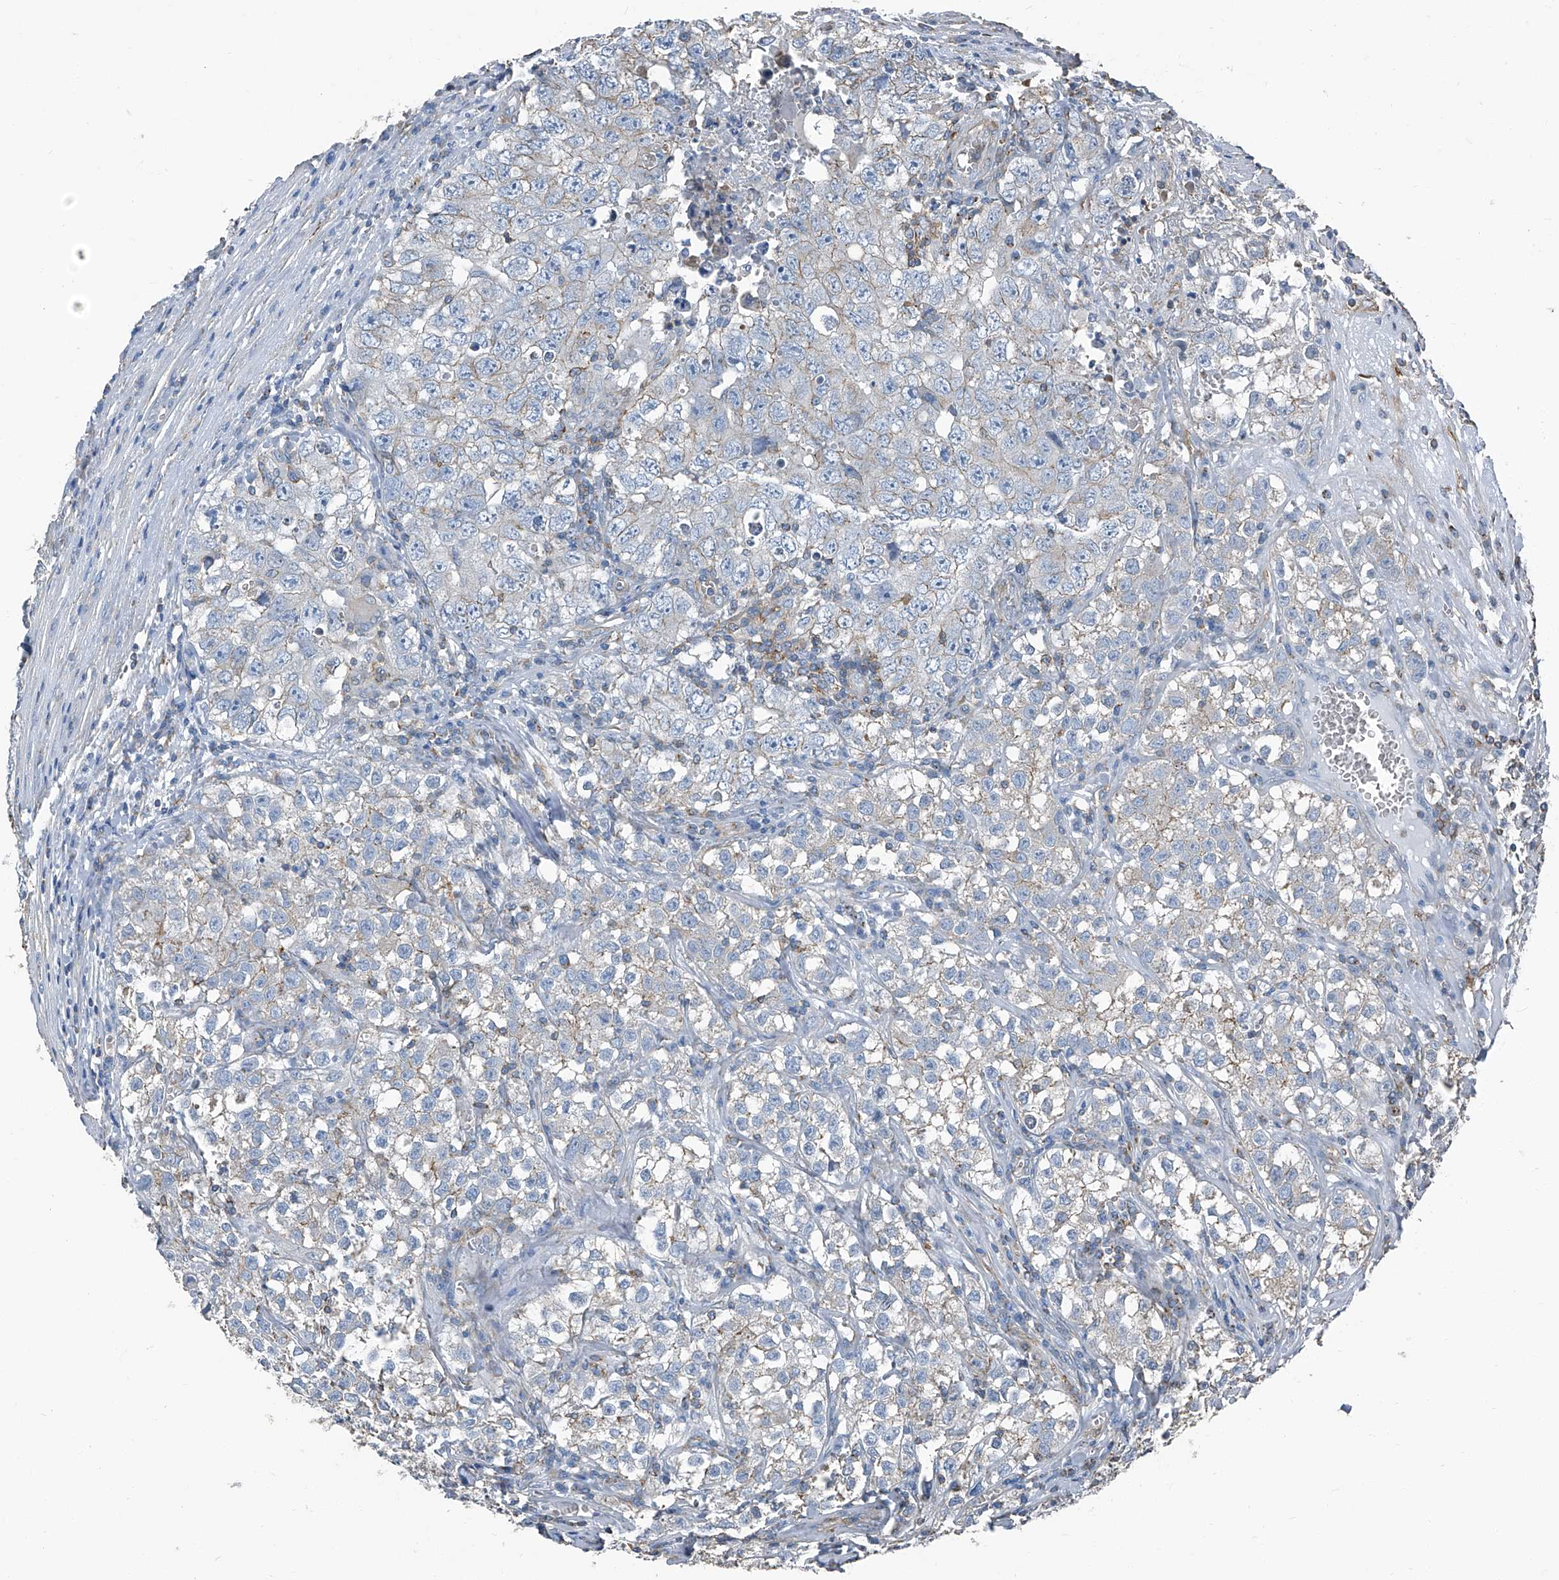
{"staining": {"intensity": "weak", "quantity": "25%-75%", "location": "cytoplasmic/membranous"}, "tissue": "testis cancer", "cell_type": "Tumor cells", "image_type": "cancer", "snomed": [{"axis": "morphology", "description": "Seminoma, NOS"}, {"axis": "morphology", "description": "Carcinoma, Embryonal, NOS"}, {"axis": "topography", "description": "Testis"}], "caption": "Approximately 25%-75% of tumor cells in human testis cancer (embryonal carcinoma) show weak cytoplasmic/membranous protein staining as visualized by brown immunohistochemical staining.", "gene": "SEPTIN7", "patient": {"sex": "male", "age": 43}}